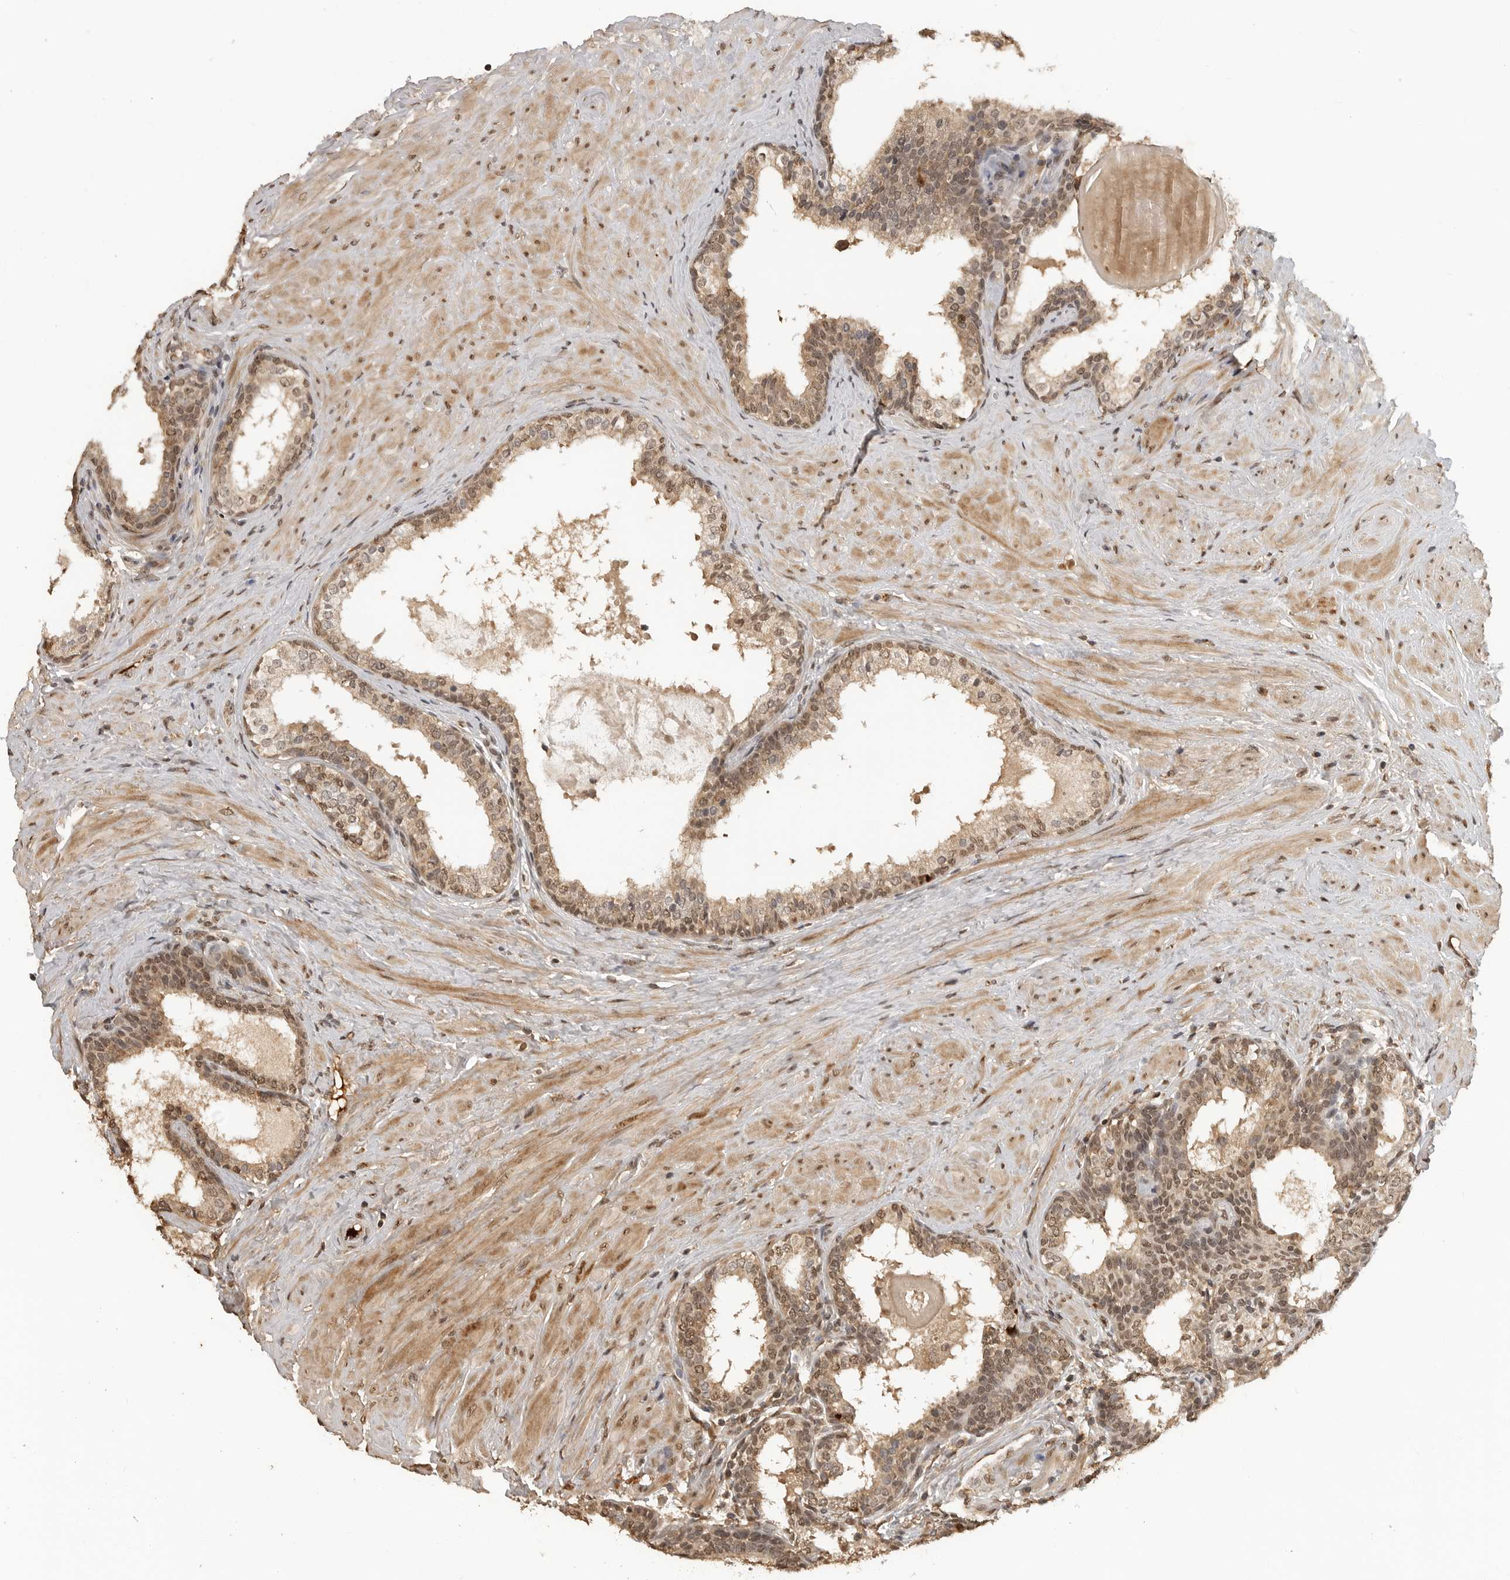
{"staining": {"intensity": "moderate", "quantity": ">75%", "location": "cytoplasmic/membranous,nuclear"}, "tissue": "prostate cancer", "cell_type": "Tumor cells", "image_type": "cancer", "snomed": [{"axis": "morphology", "description": "Adenocarcinoma, High grade"}, {"axis": "topography", "description": "Prostate"}], "caption": "Immunohistochemistry of prostate cancer demonstrates medium levels of moderate cytoplasmic/membranous and nuclear expression in approximately >75% of tumor cells.", "gene": "CLOCK", "patient": {"sex": "male", "age": 56}}